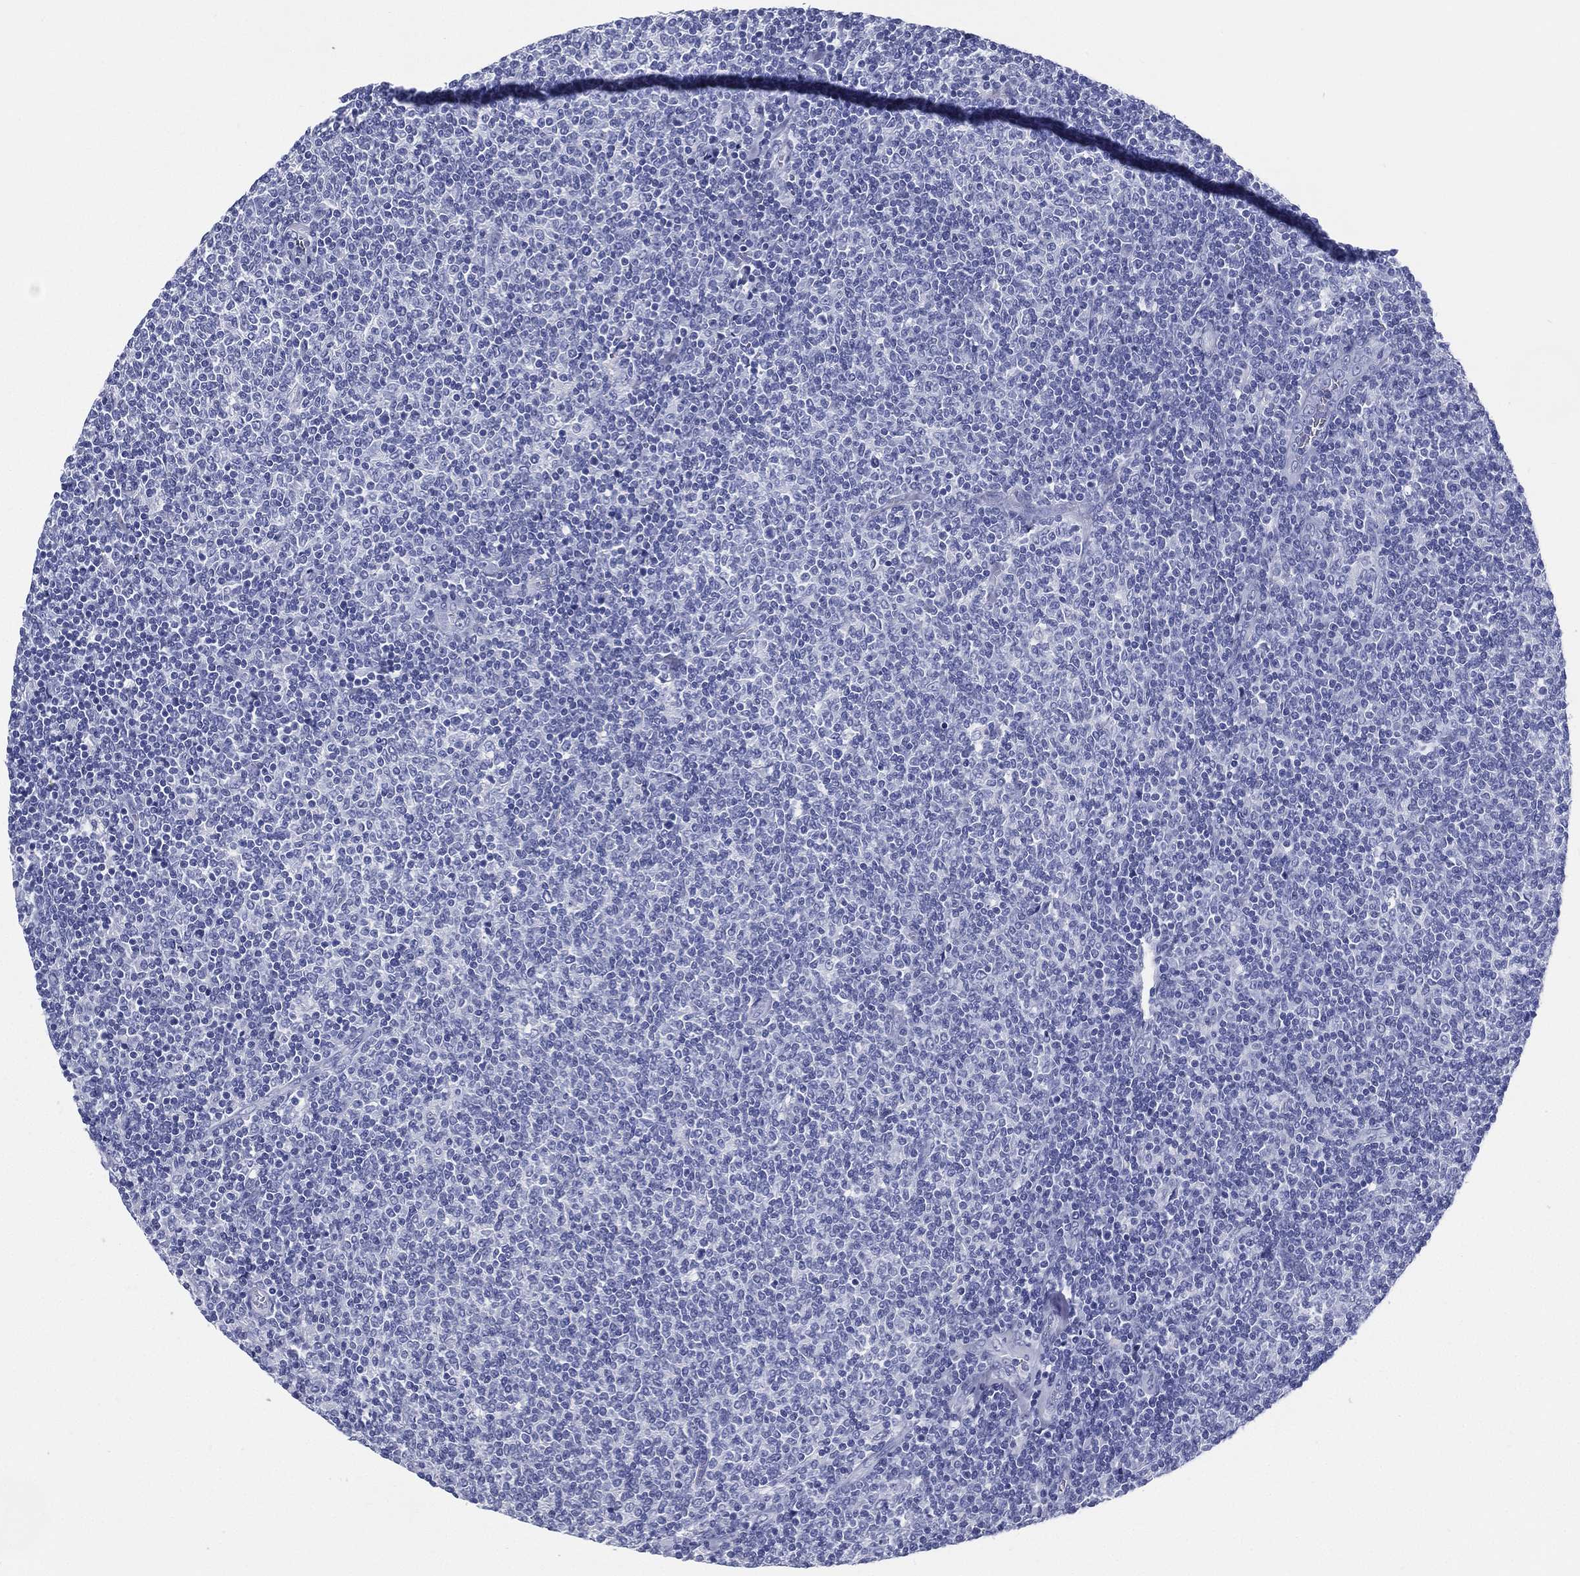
{"staining": {"intensity": "negative", "quantity": "none", "location": "none"}, "tissue": "lymphoma", "cell_type": "Tumor cells", "image_type": "cancer", "snomed": [{"axis": "morphology", "description": "Malignant lymphoma, non-Hodgkin's type, Low grade"}, {"axis": "topography", "description": "Lymph node"}], "caption": "Lymphoma was stained to show a protein in brown. There is no significant staining in tumor cells. The staining was performed using DAB to visualize the protein expression in brown, while the nuclei were stained in blue with hematoxylin (Magnification: 20x).", "gene": "RSPH4A", "patient": {"sex": "male", "age": 52}}